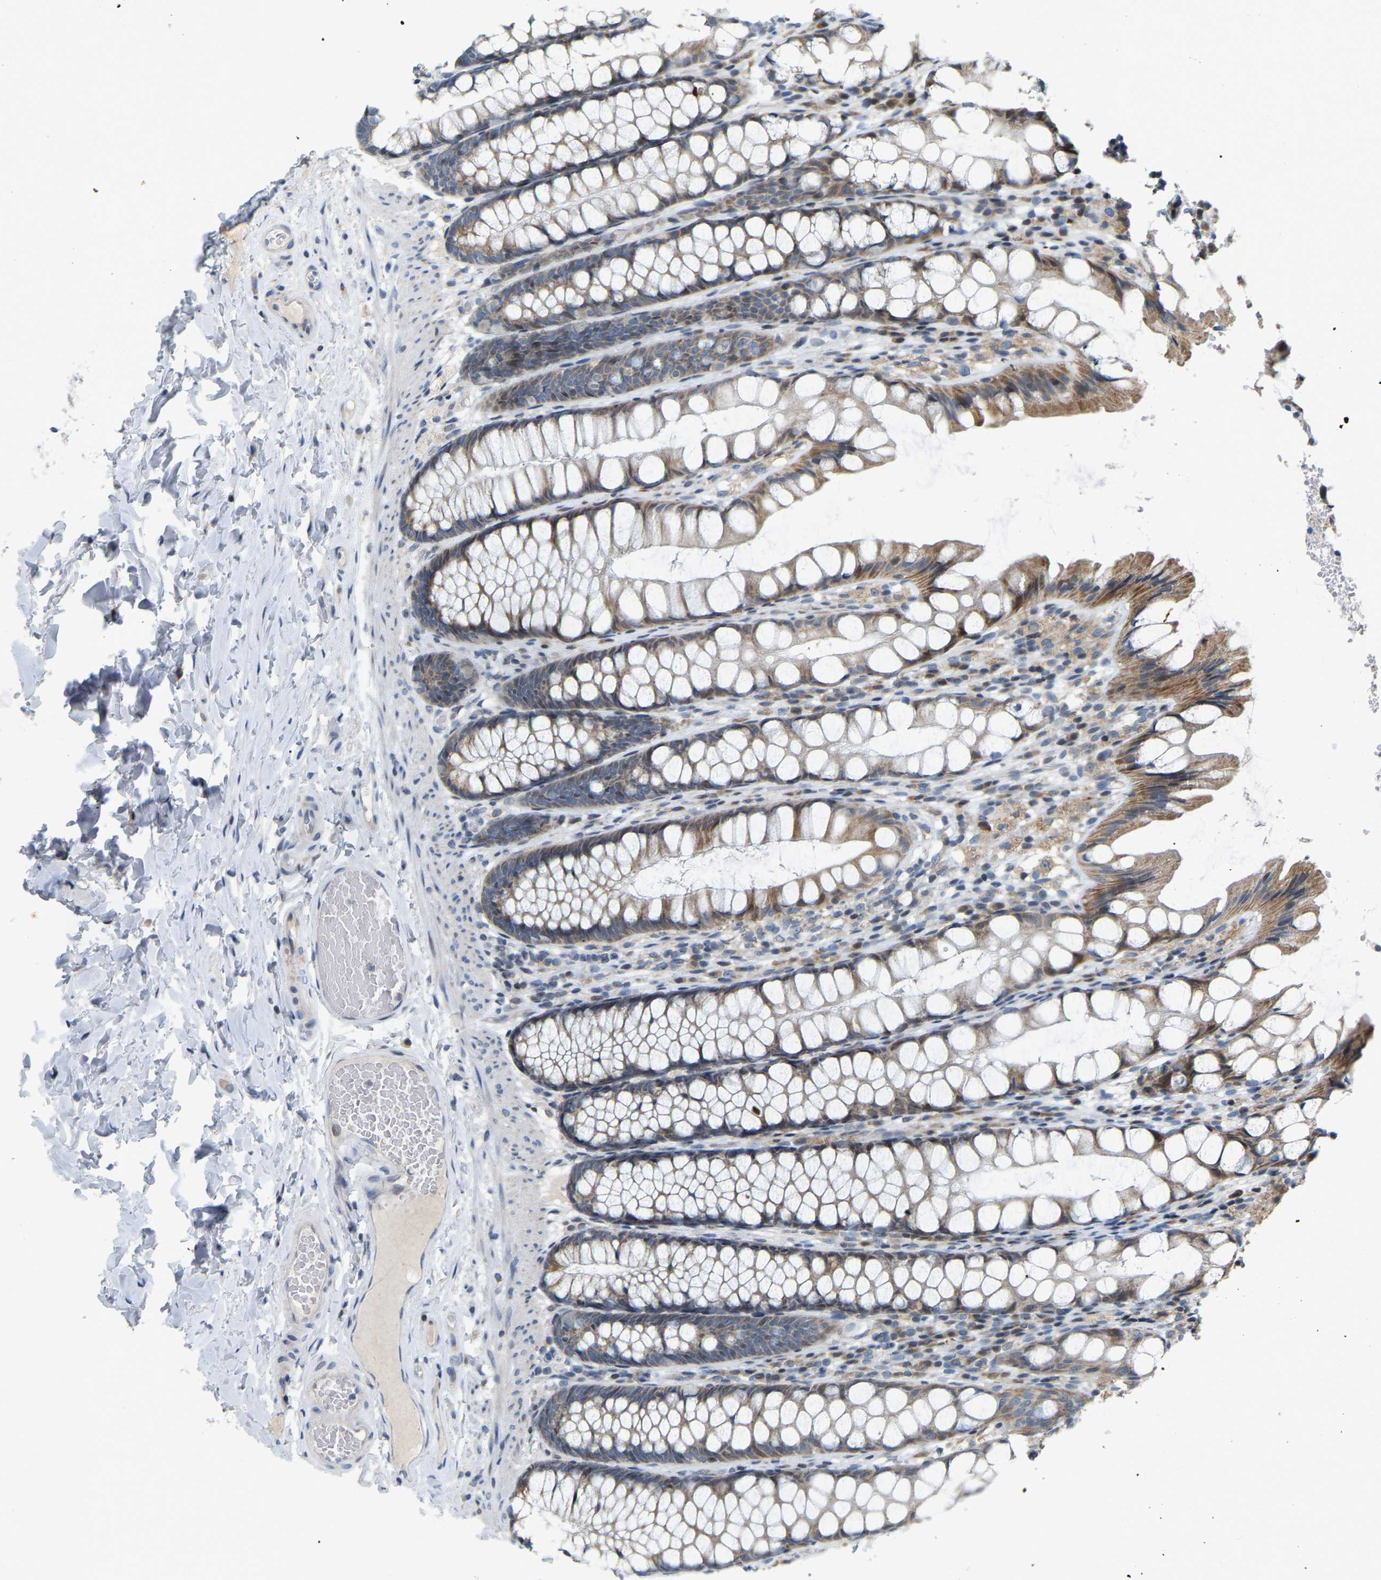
{"staining": {"intensity": "negative", "quantity": "none", "location": "none"}, "tissue": "colon", "cell_type": "Endothelial cells", "image_type": "normal", "snomed": [{"axis": "morphology", "description": "Normal tissue, NOS"}, {"axis": "topography", "description": "Colon"}], "caption": "High power microscopy histopathology image of an immunohistochemistry micrograph of unremarkable colon, revealing no significant expression in endothelial cells.", "gene": "ENSG00000283765", "patient": {"sex": "male", "age": 47}}